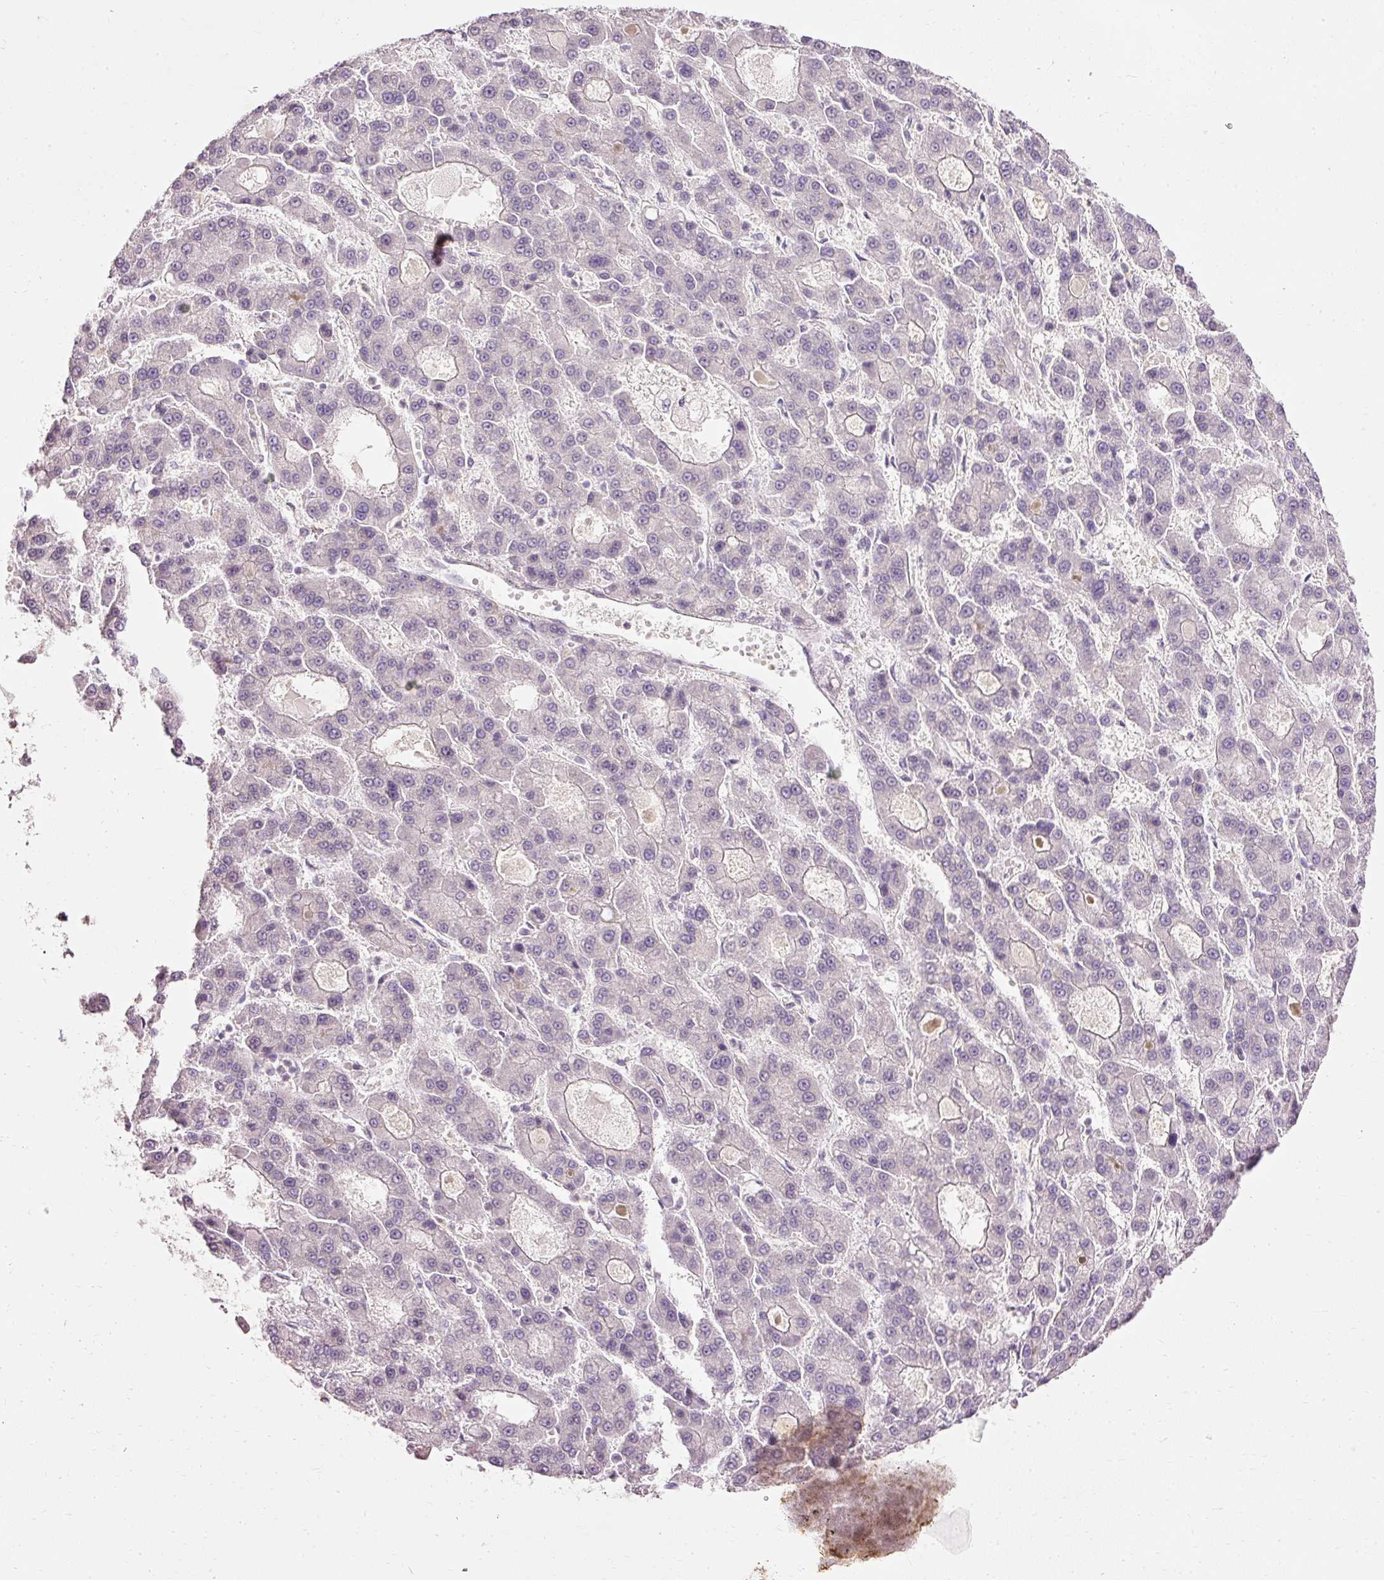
{"staining": {"intensity": "negative", "quantity": "none", "location": "none"}, "tissue": "liver cancer", "cell_type": "Tumor cells", "image_type": "cancer", "snomed": [{"axis": "morphology", "description": "Carcinoma, Hepatocellular, NOS"}, {"axis": "topography", "description": "Liver"}], "caption": "Human hepatocellular carcinoma (liver) stained for a protein using immunohistochemistry exhibits no expression in tumor cells.", "gene": "ARMH3", "patient": {"sex": "male", "age": 70}}